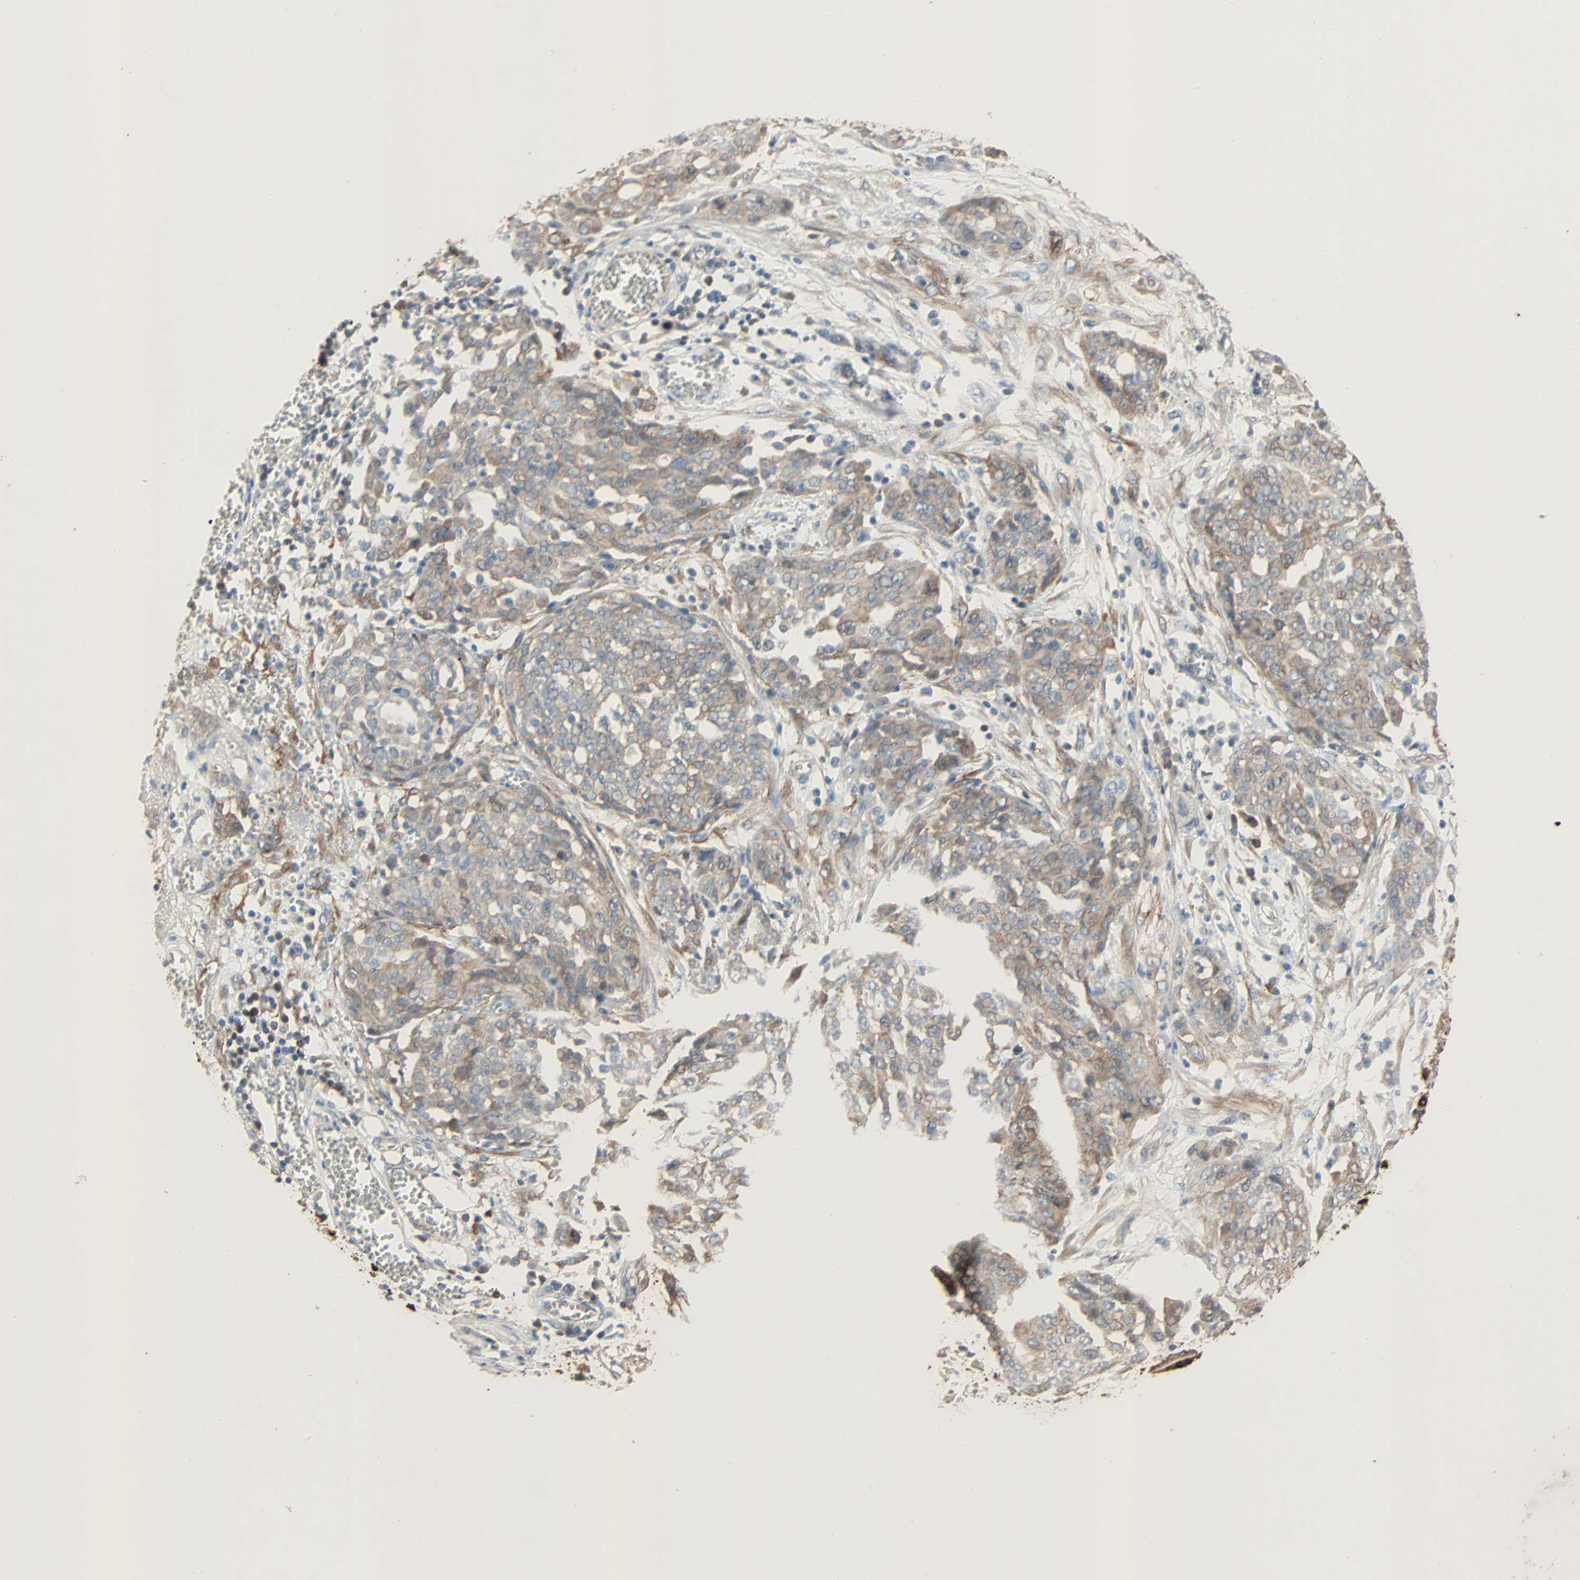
{"staining": {"intensity": "moderate", "quantity": ">75%", "location": "cytoplasmic/membranous"}, "tissue": "ovarian cancer", "cell_type": "Tumor cells", "image_type": "cancer", "snomed": [{"axis": "morphology", "description": "Cystadenocarcinoma, serous, NOS"}, {"axis": "topography", "description": "Soft tissue"}, {"axis": "topography", "description": "Ovary"}], "caption": "Brown immunohistochemical staining in ovarian cancer (serous cystadenocarcinoma) shows moderate cytoplasmic/membranous staining in about >75% of tumor cells.", "gene": "TNFRSF12A", "patient": {"sex": "female", "age": 57}}